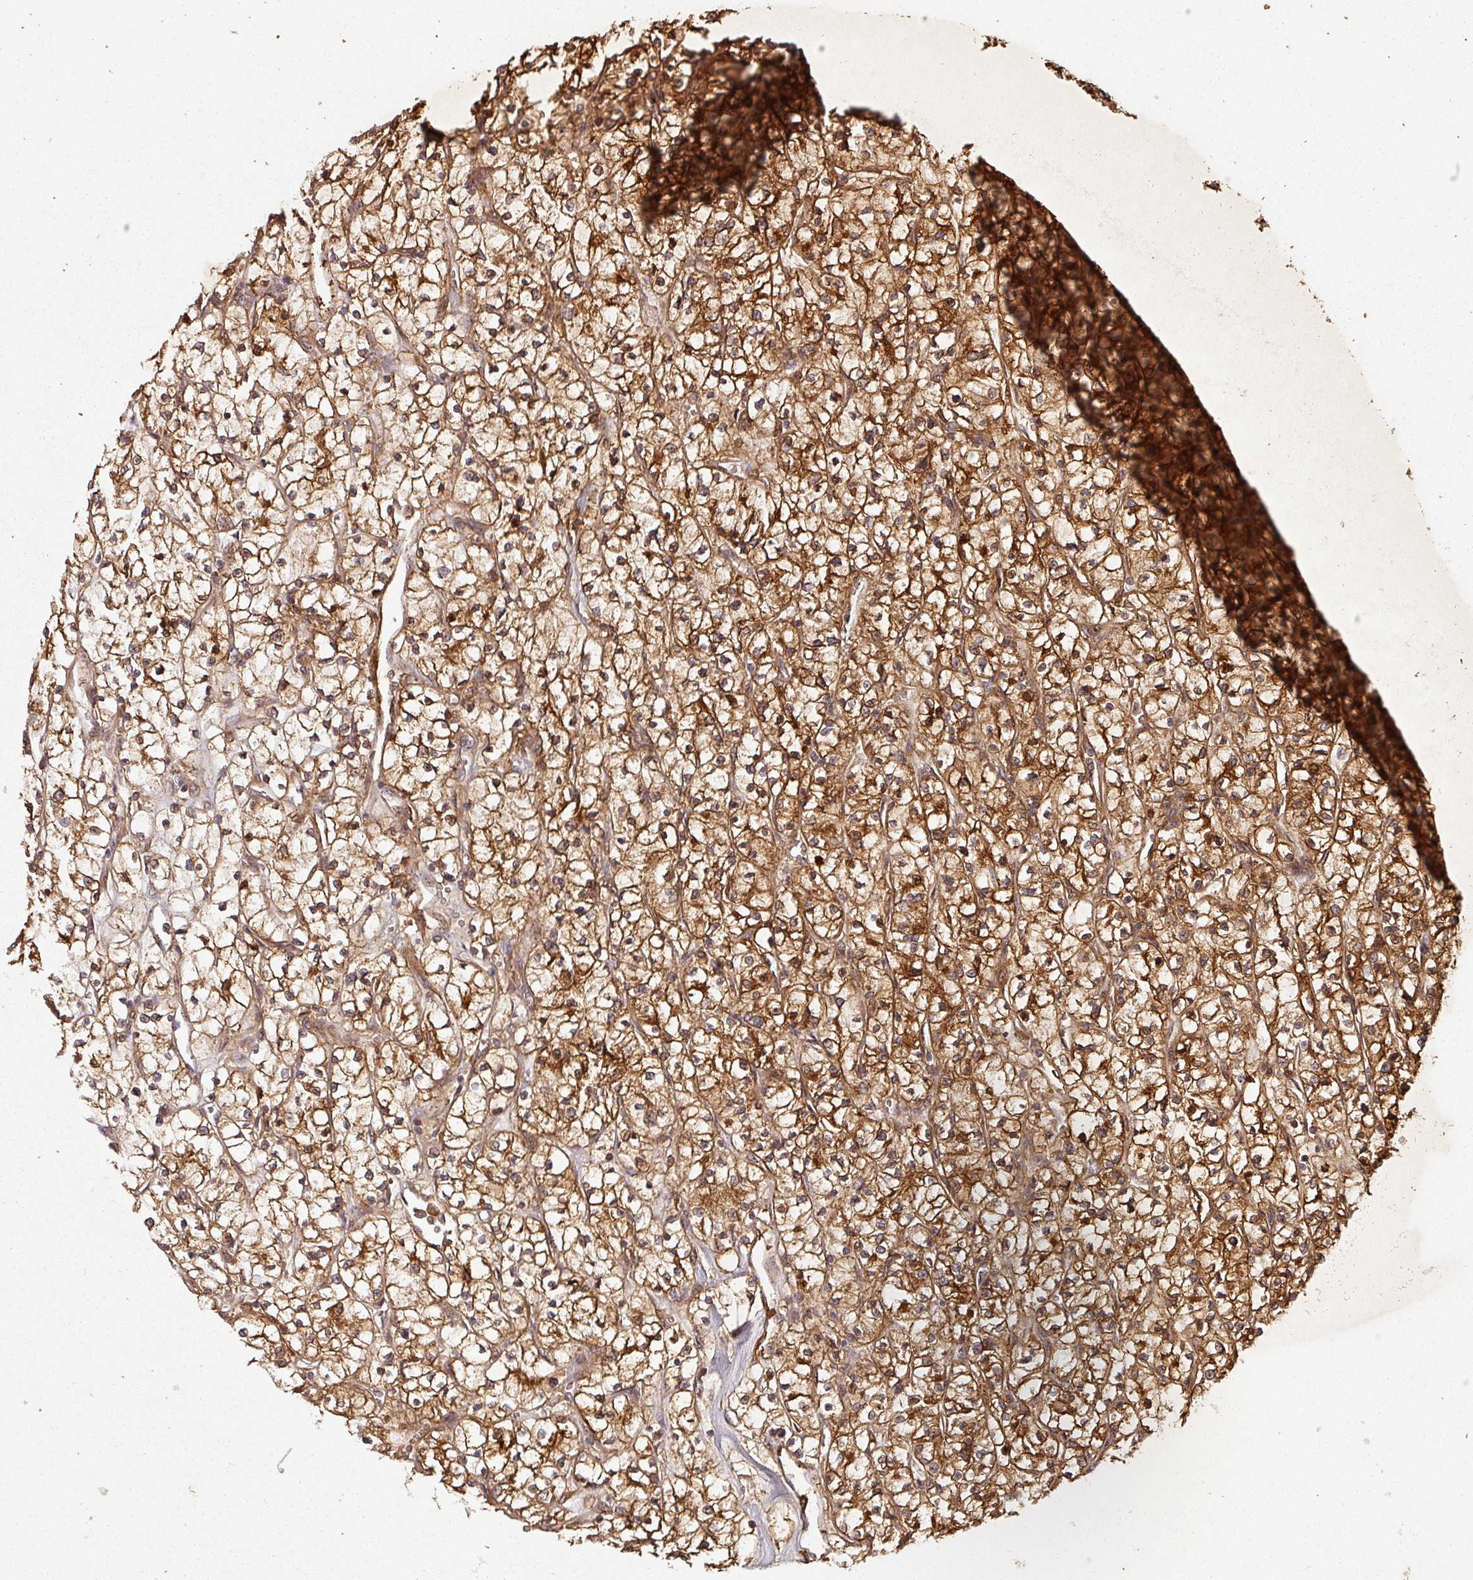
{"staining": {"intensity": "moderate", "quantity": "25%-75%", "location": "cytoplasmic/membranous,nuclear"}, "tissue": "renal cancer", "cell_type": "Tumor cells", "image_type": "cancer", "snomed": [{"axis": "morphology", "description": "Adenocarcinoma, NOS"}, {"axis": "topography", "description": "Kidney"}], "caption": "Immunohistochemistry image of neoplastic tissue: human renal adenocarcinoma stained using immunohistochemistry (IHC) demonstrates medium levels of moderate protein expression localized specifically in the cytoplasmic/membranous and nuclear of tumor cells, appearing as a cytoplasmic/membranous and nuclear brown color.", "gene": "ZNF322", "patient": {"sex": "female", "age": 64}}